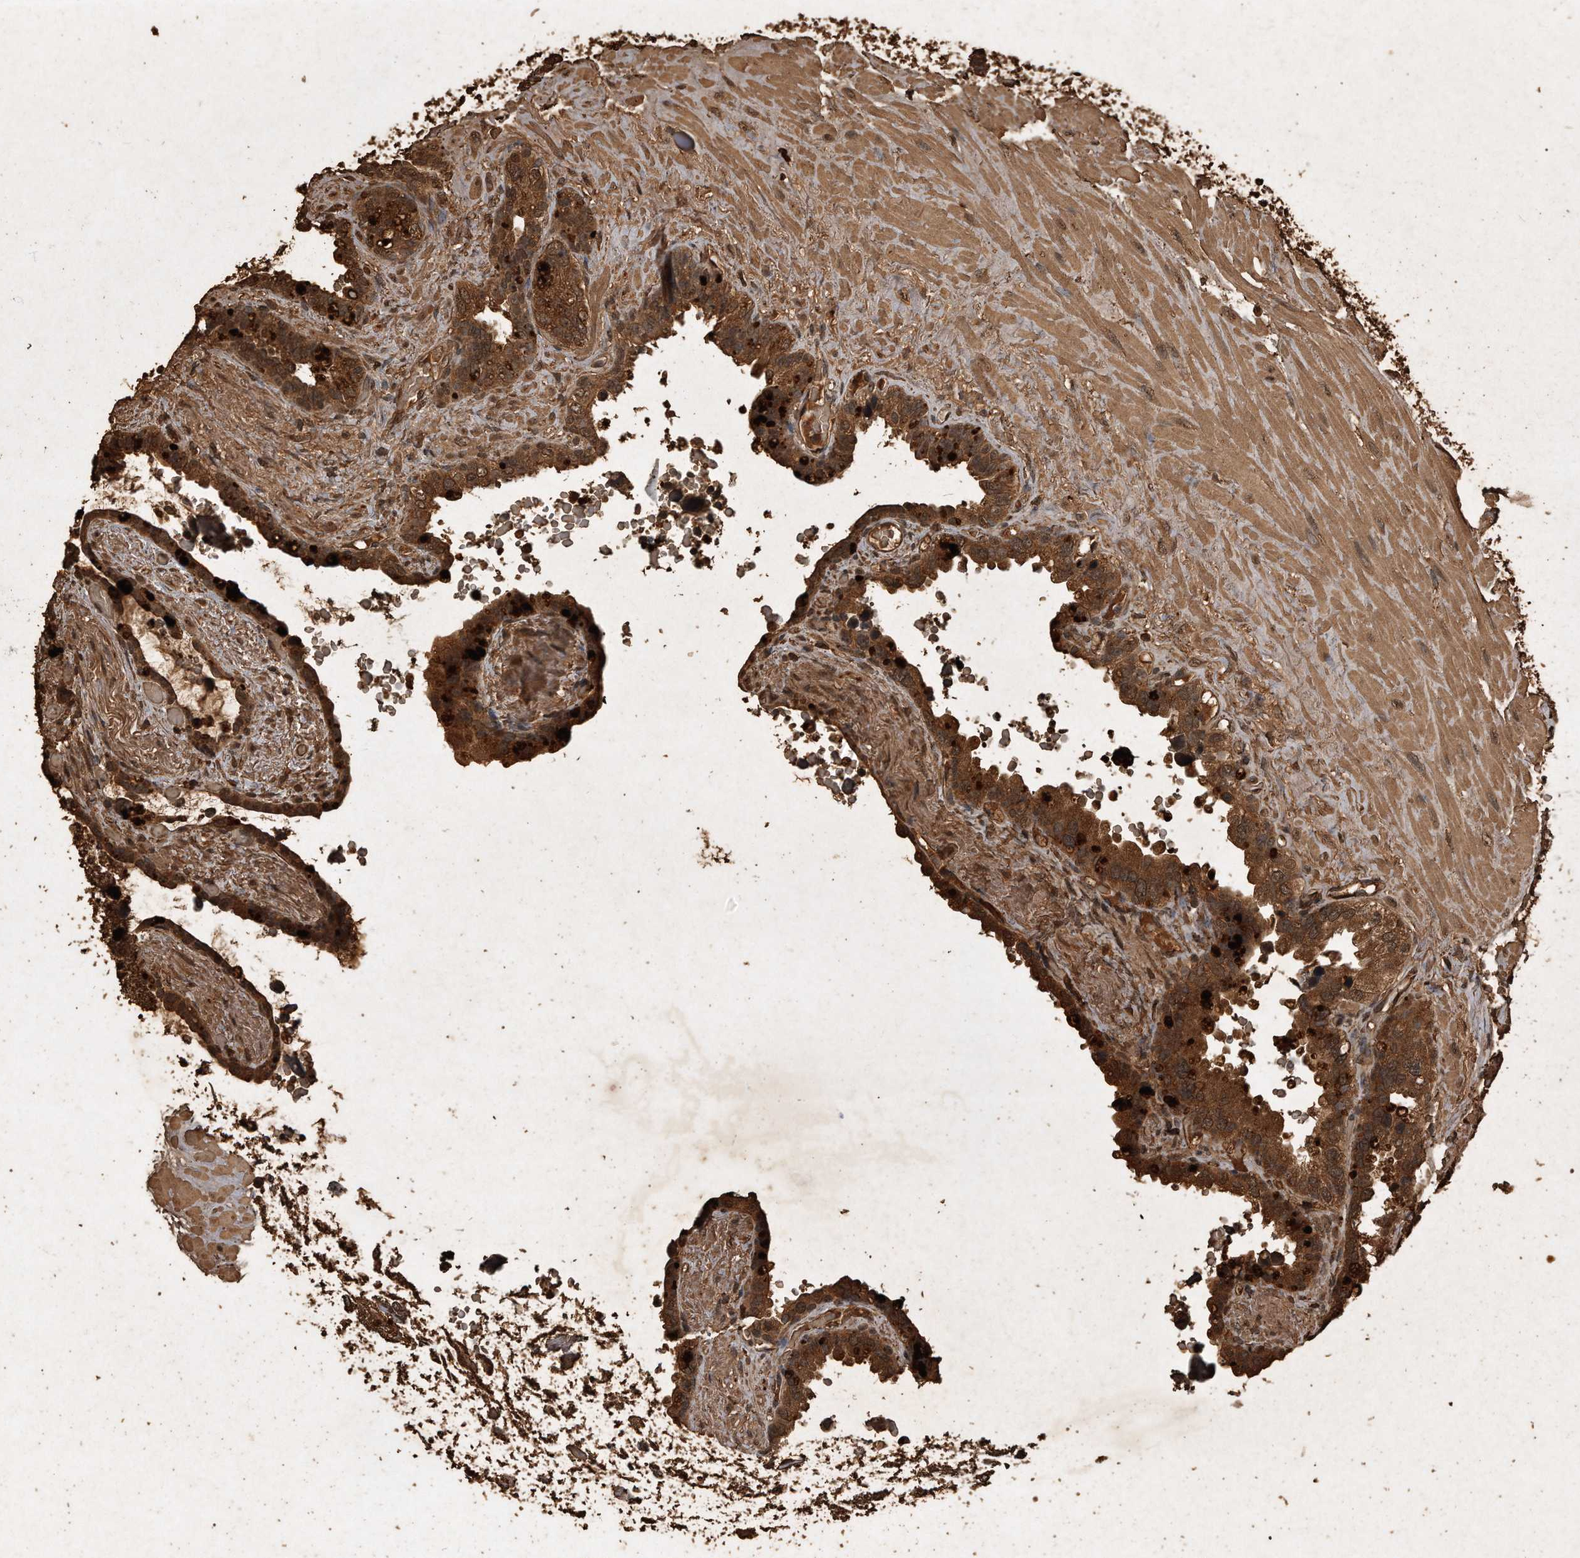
{"staining": {"intensity": "strong", "quantity": ">75%", "location": "cytoplasmic/membranous"}, "tissue": "seminal vesicle", "cell_type": "Glandular cells", "image_type": "normal", "snomed": [{"axis": "morphology", "description": "Normal tissue, NOS"}, {"axis": "topography", "description": "Seminal veicle"}], "caption": "Immunohistochemical staining of normal seminal vesicle reveals high levels of strong cytoplasmic/membranous expression in about >75% of glandular cells.", "gene": "CFLAR", "patient": {"sex": "male", "age": 80}}